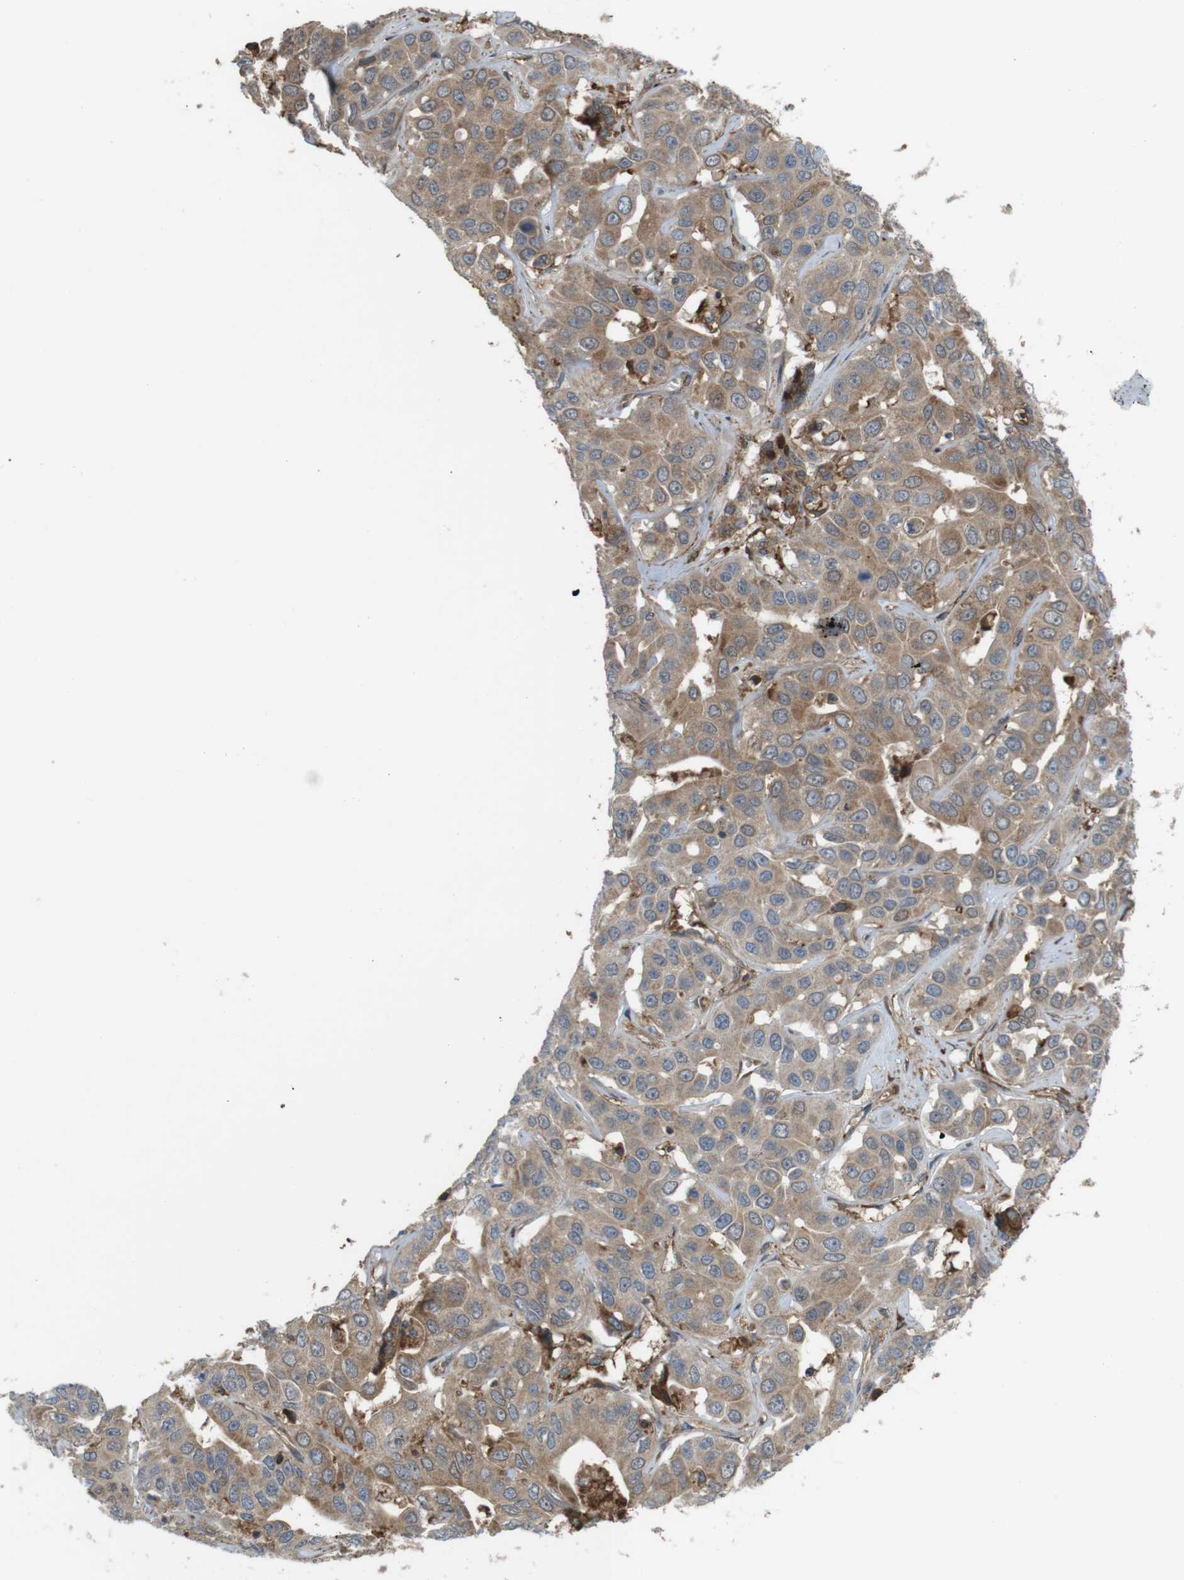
{"staining": {"intensity": "moderate", "quantity": ">75%", "location": "cytoplasmic/membranous"}, "tissue": "liver cancer", "cell_type": "Tumor cells", "image_type": "cancer", "snomed": [{"axis": "morphology", "description": "Cholangiocarcinoma"}, {"axis": "topography", "description": "Liver"}], "caption": "IHC image of liver cancer (cholangiocarcinoma) stained for a protein (brown), which shows medium levels of moderate cytoplasmic/membranous positivity in about >75% of tumor cells.", "gene": "DDAH2", "patient": {"sex": "female", "age": 52}}